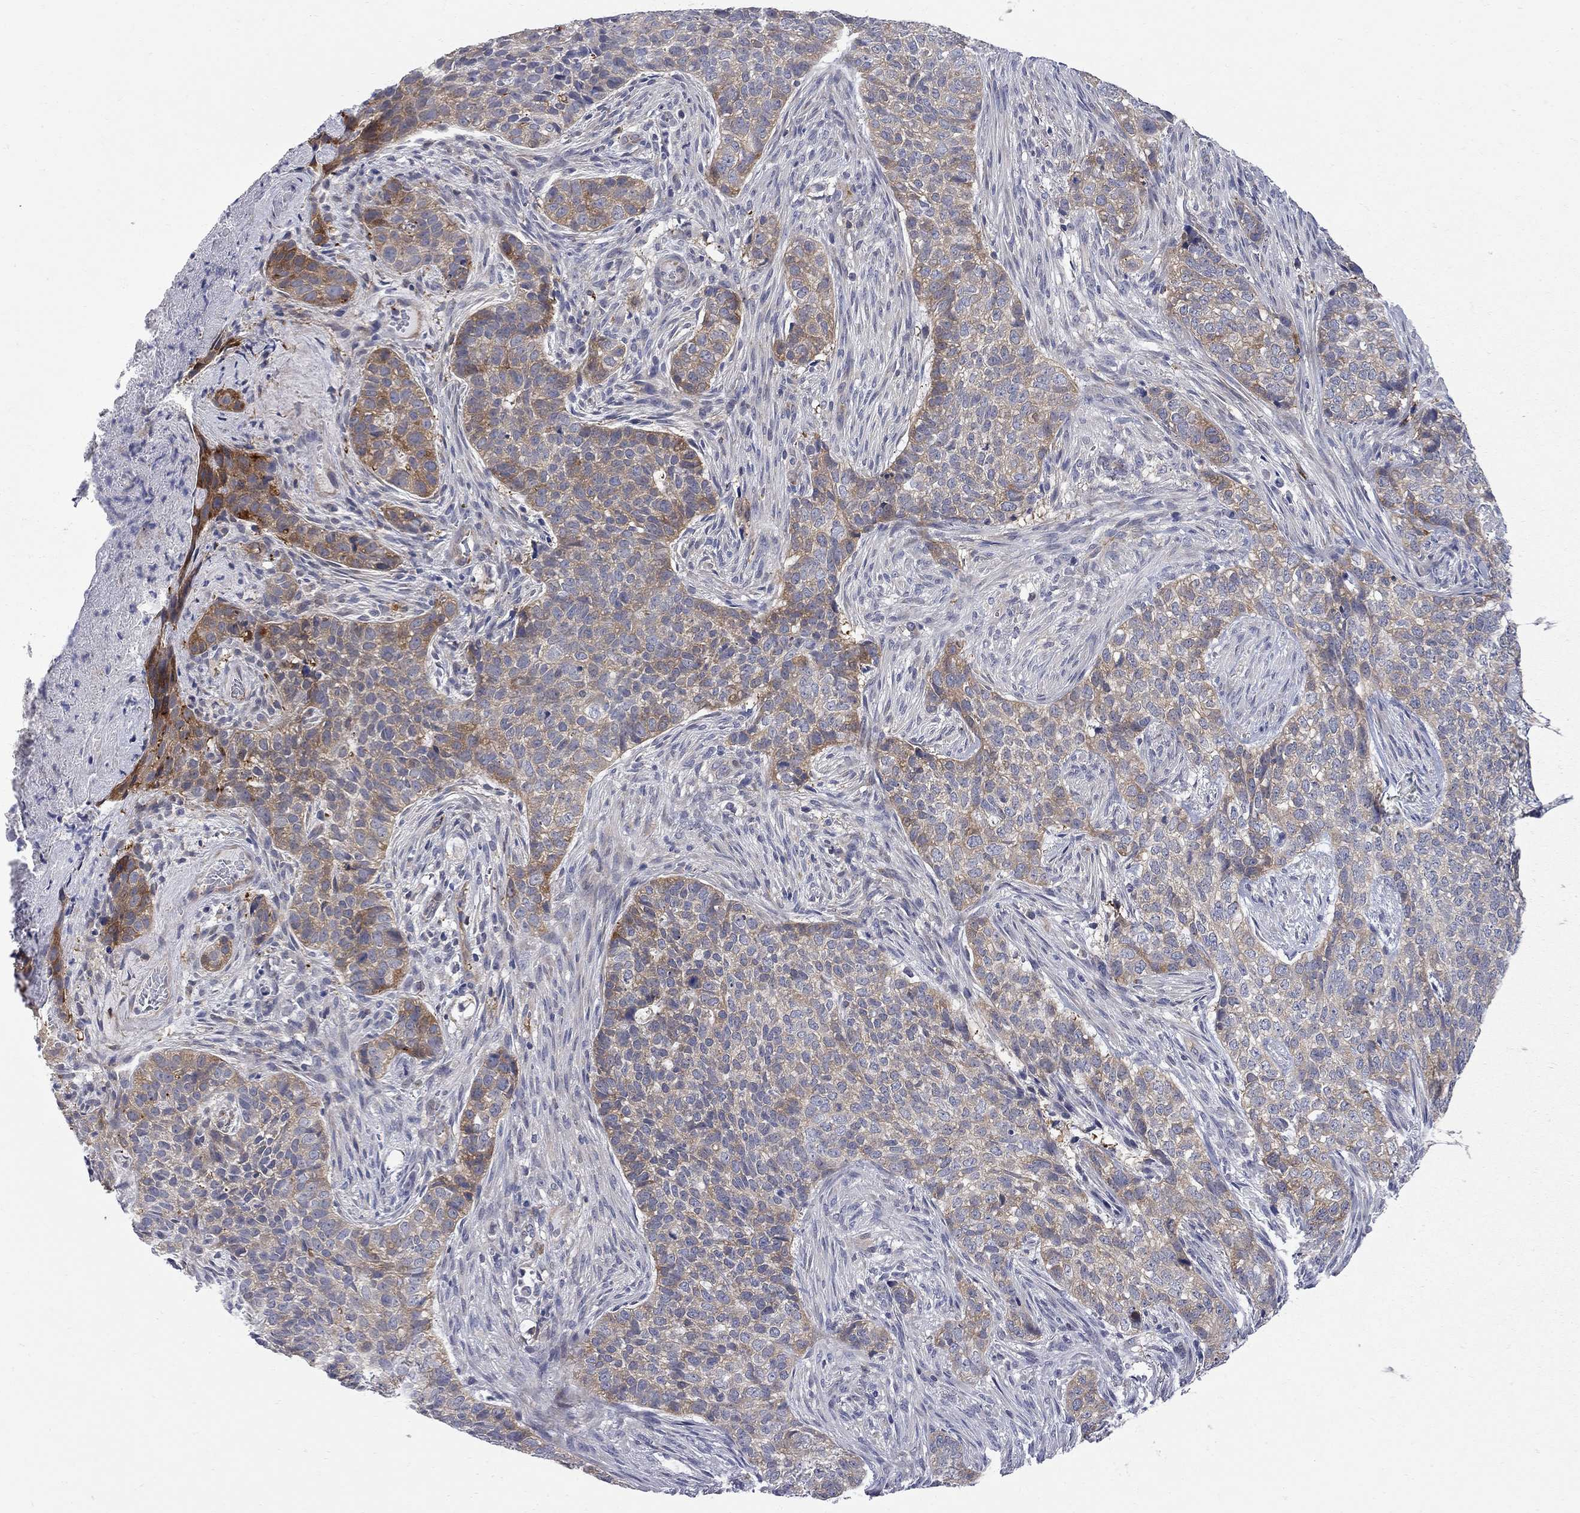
{"staining": {"intensity": "strong", "quantity": "<25%", "location": "cytoplasmic/membranous"}, "tissue": "skin cancer", "cell_type": "Tumor cells", "image_type": "cancer", "snomed": [{"axis": "morphology", "description": "Basal cell carcinoma"}, {"axis": "topography", "description": "Skin"}], "caption": "Brown immunohistochemical staining in skin basal cell carcinoma displays strong cytoplasmic/membranous staining in about <25% of tumor cells.", "gene": "GALNT8", "patient": {"sex": "female", "age": 69}}